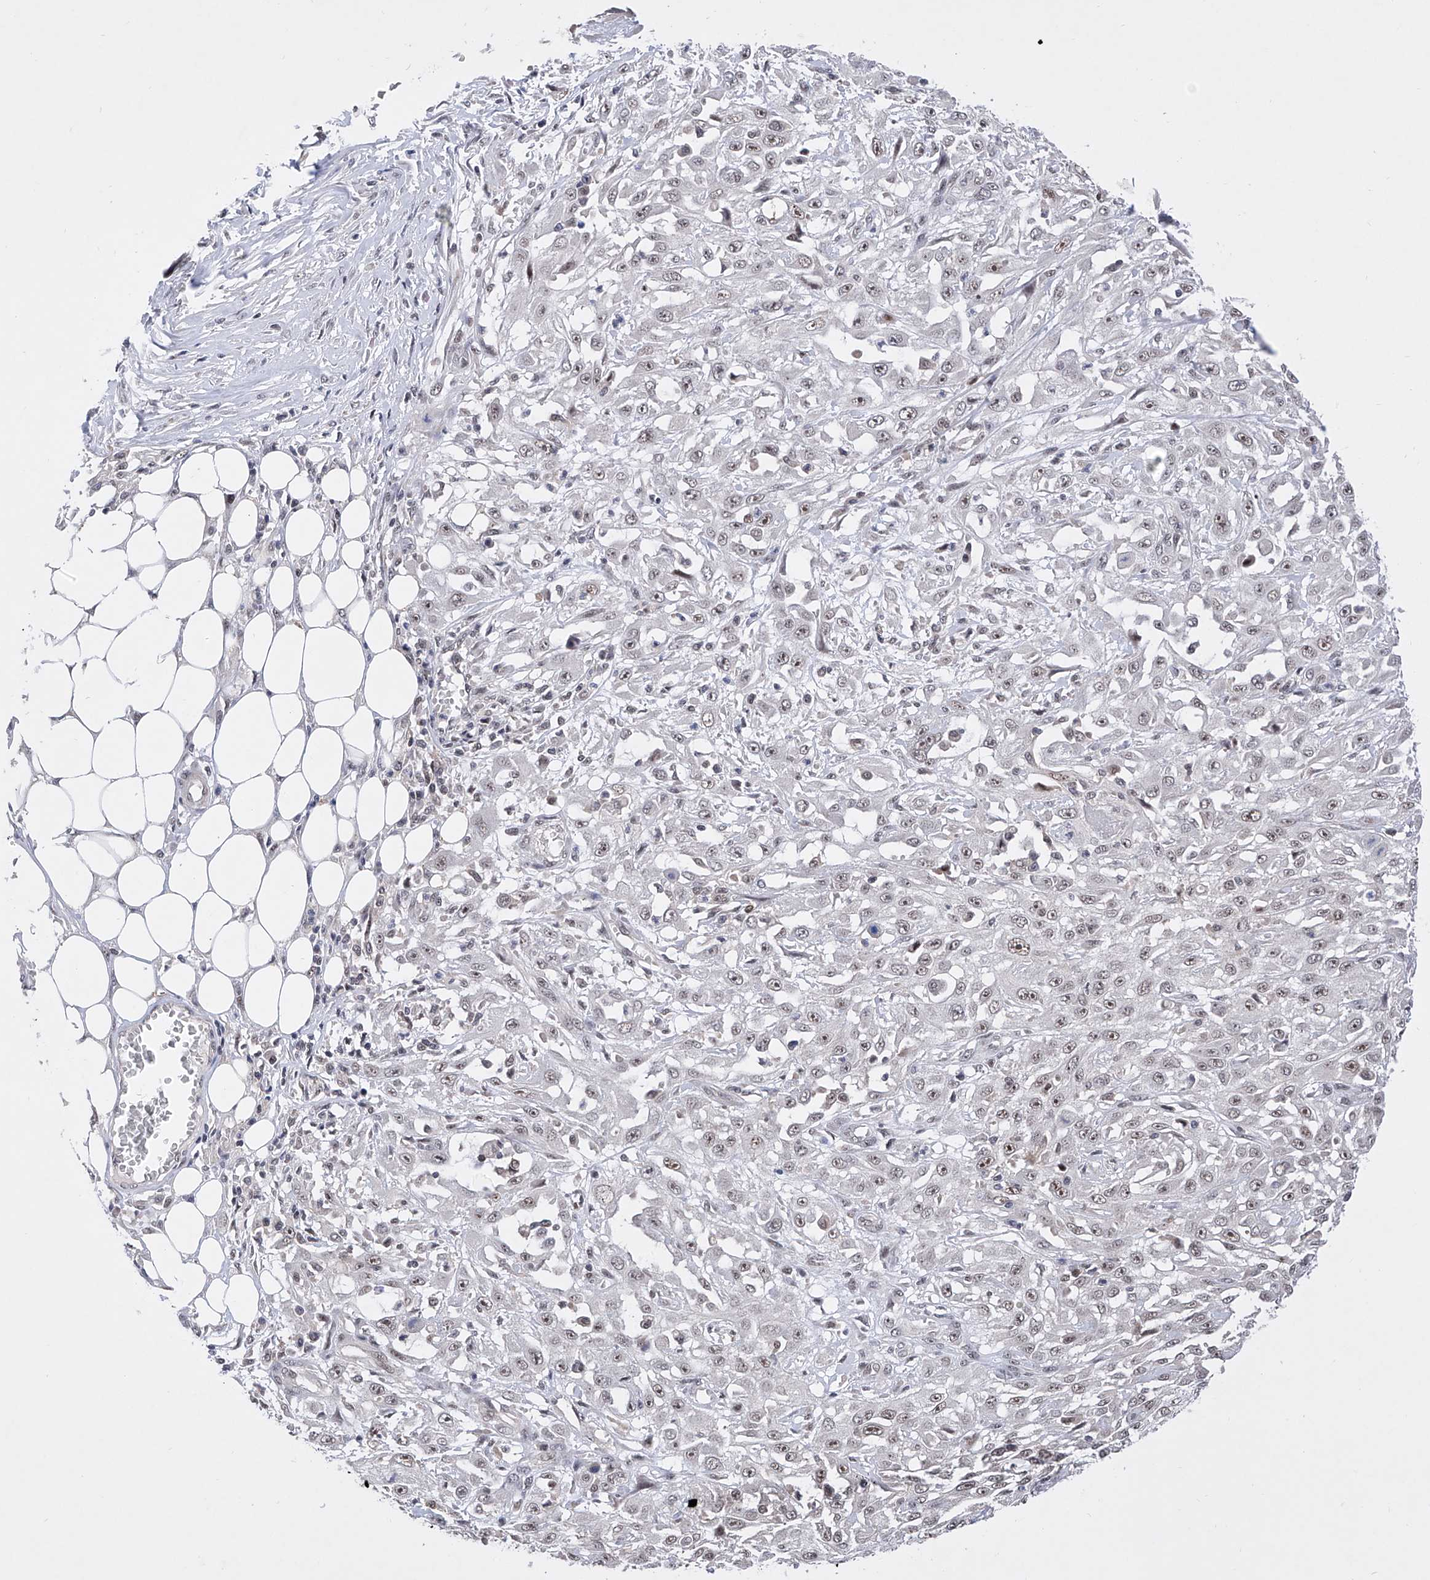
{"staining": {"intensity": "weak", "quantity": "25%-75%", "location": "nuclear"}, "tissue": "skin cancer", "cell_type": "Tumor cells", "image_type": "cancer", "snomed": [{"axis": "morphology", "description": "Squamous cell carcinoma, NOS"}, {"axis": "morphology", "description": "Squamous cell carcinoma, metastatic, NOS"}, {"axis": "topography", "description": "Skin"}, {"axis": "topography", "description": "Lymph node"}], "caption": "A photomicrograph of human skin cancer stained for a protein exhibits weak nuclear brown staining in tumor cells.", "gene": "RAD54L", "patient": {"sex": "male", "age": 75}}